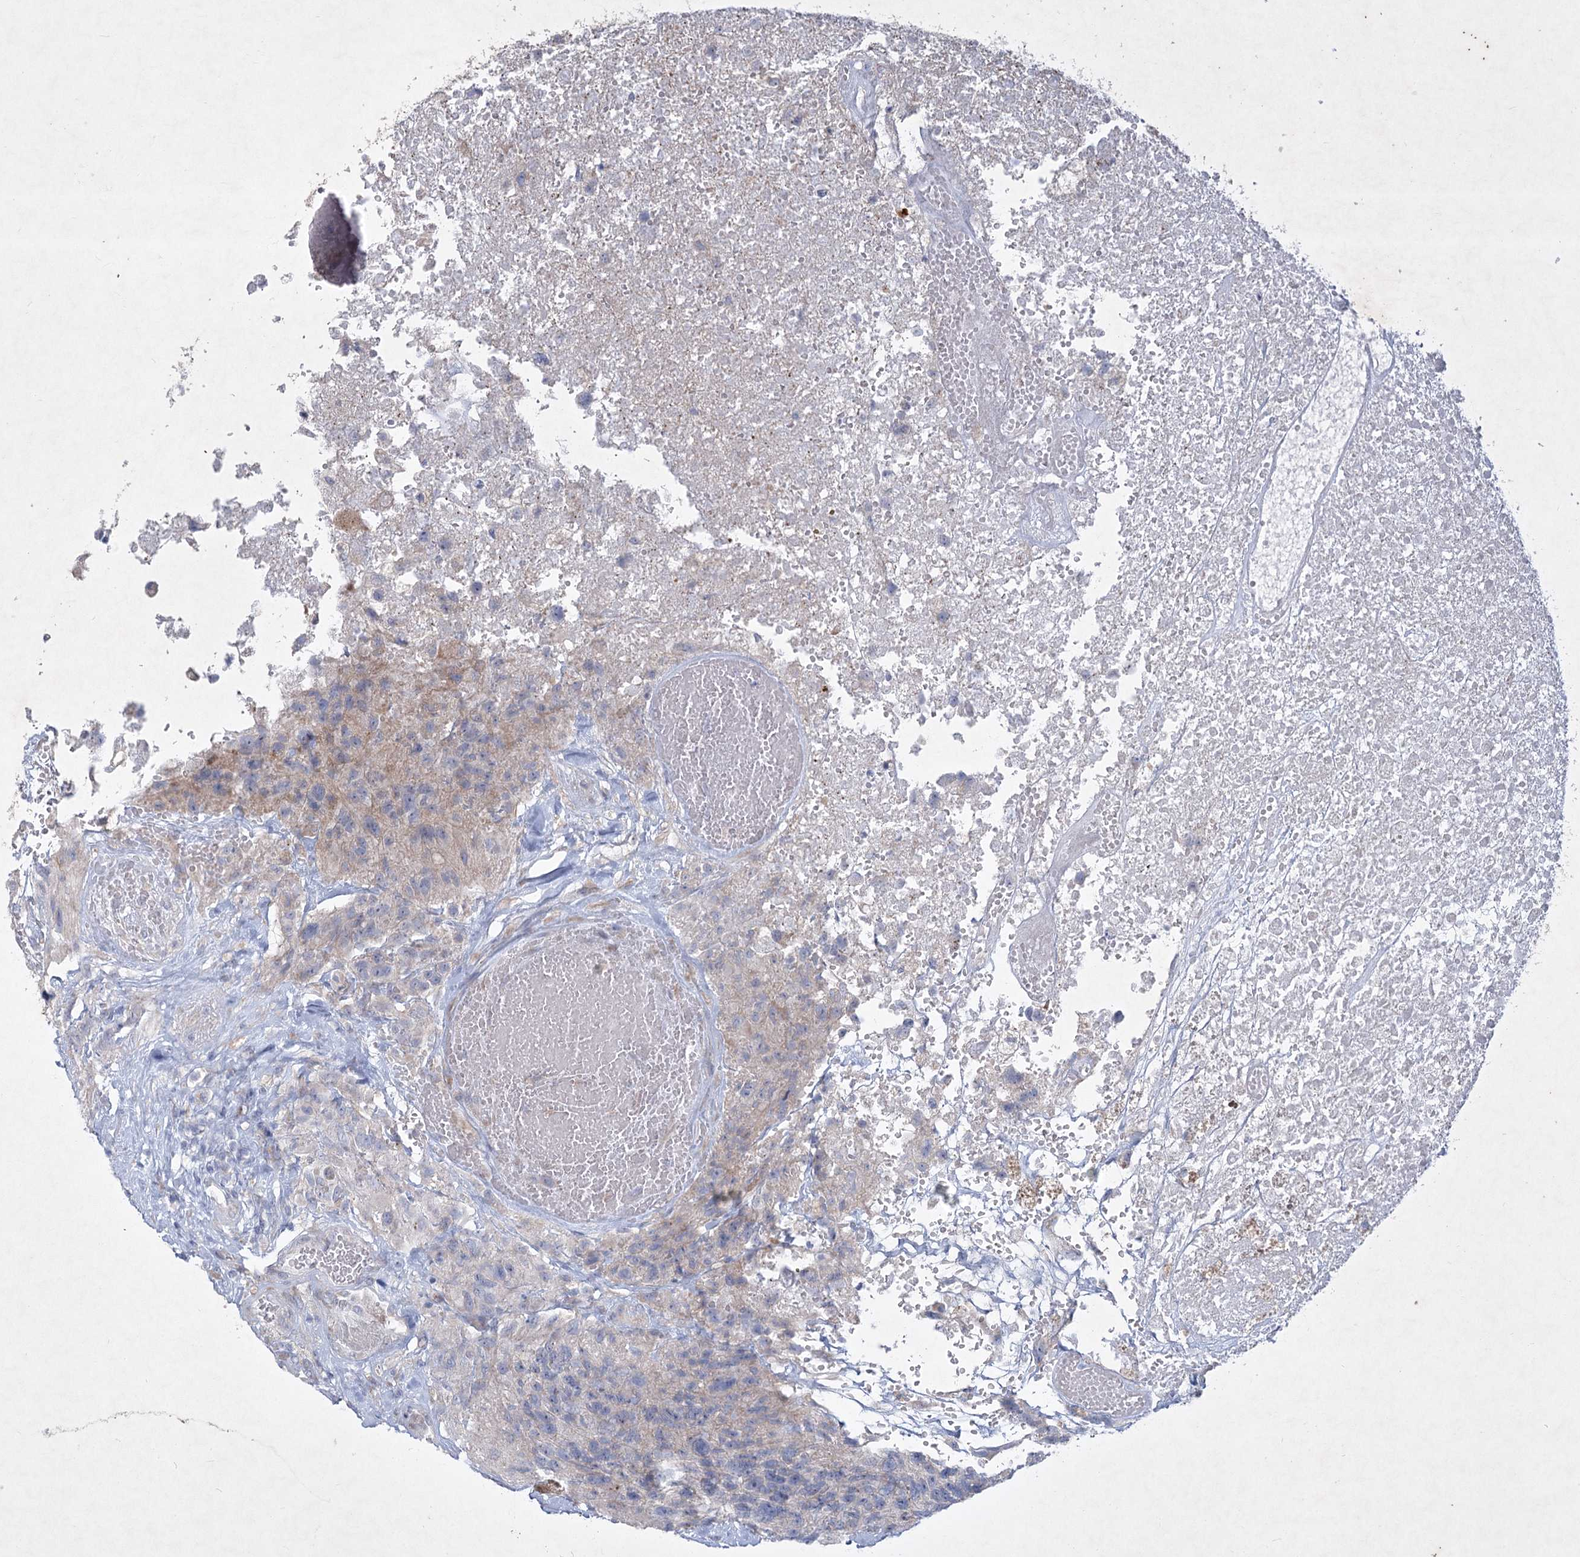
{"staining": {"intensity": "negative", "quantity": "none", "location": "none"}, "tissue": "glioma", "cell_type": "Tumor cells", "image_type": "cancer", "snomed": [{"axis": "morphology", "description": "Glioma, malignant, High grade"}, {"axis": "topography", "description": "Brain"}], "caption": "Immunohistochemical staining of glioma shows no significant expression in tumor cells. (DAB (3,3'-diaminobenzidine) IHC with hematoxylin counter stain).", "gene": "PLA2G12A", "patient": {"sex": "male", "age": 69}}